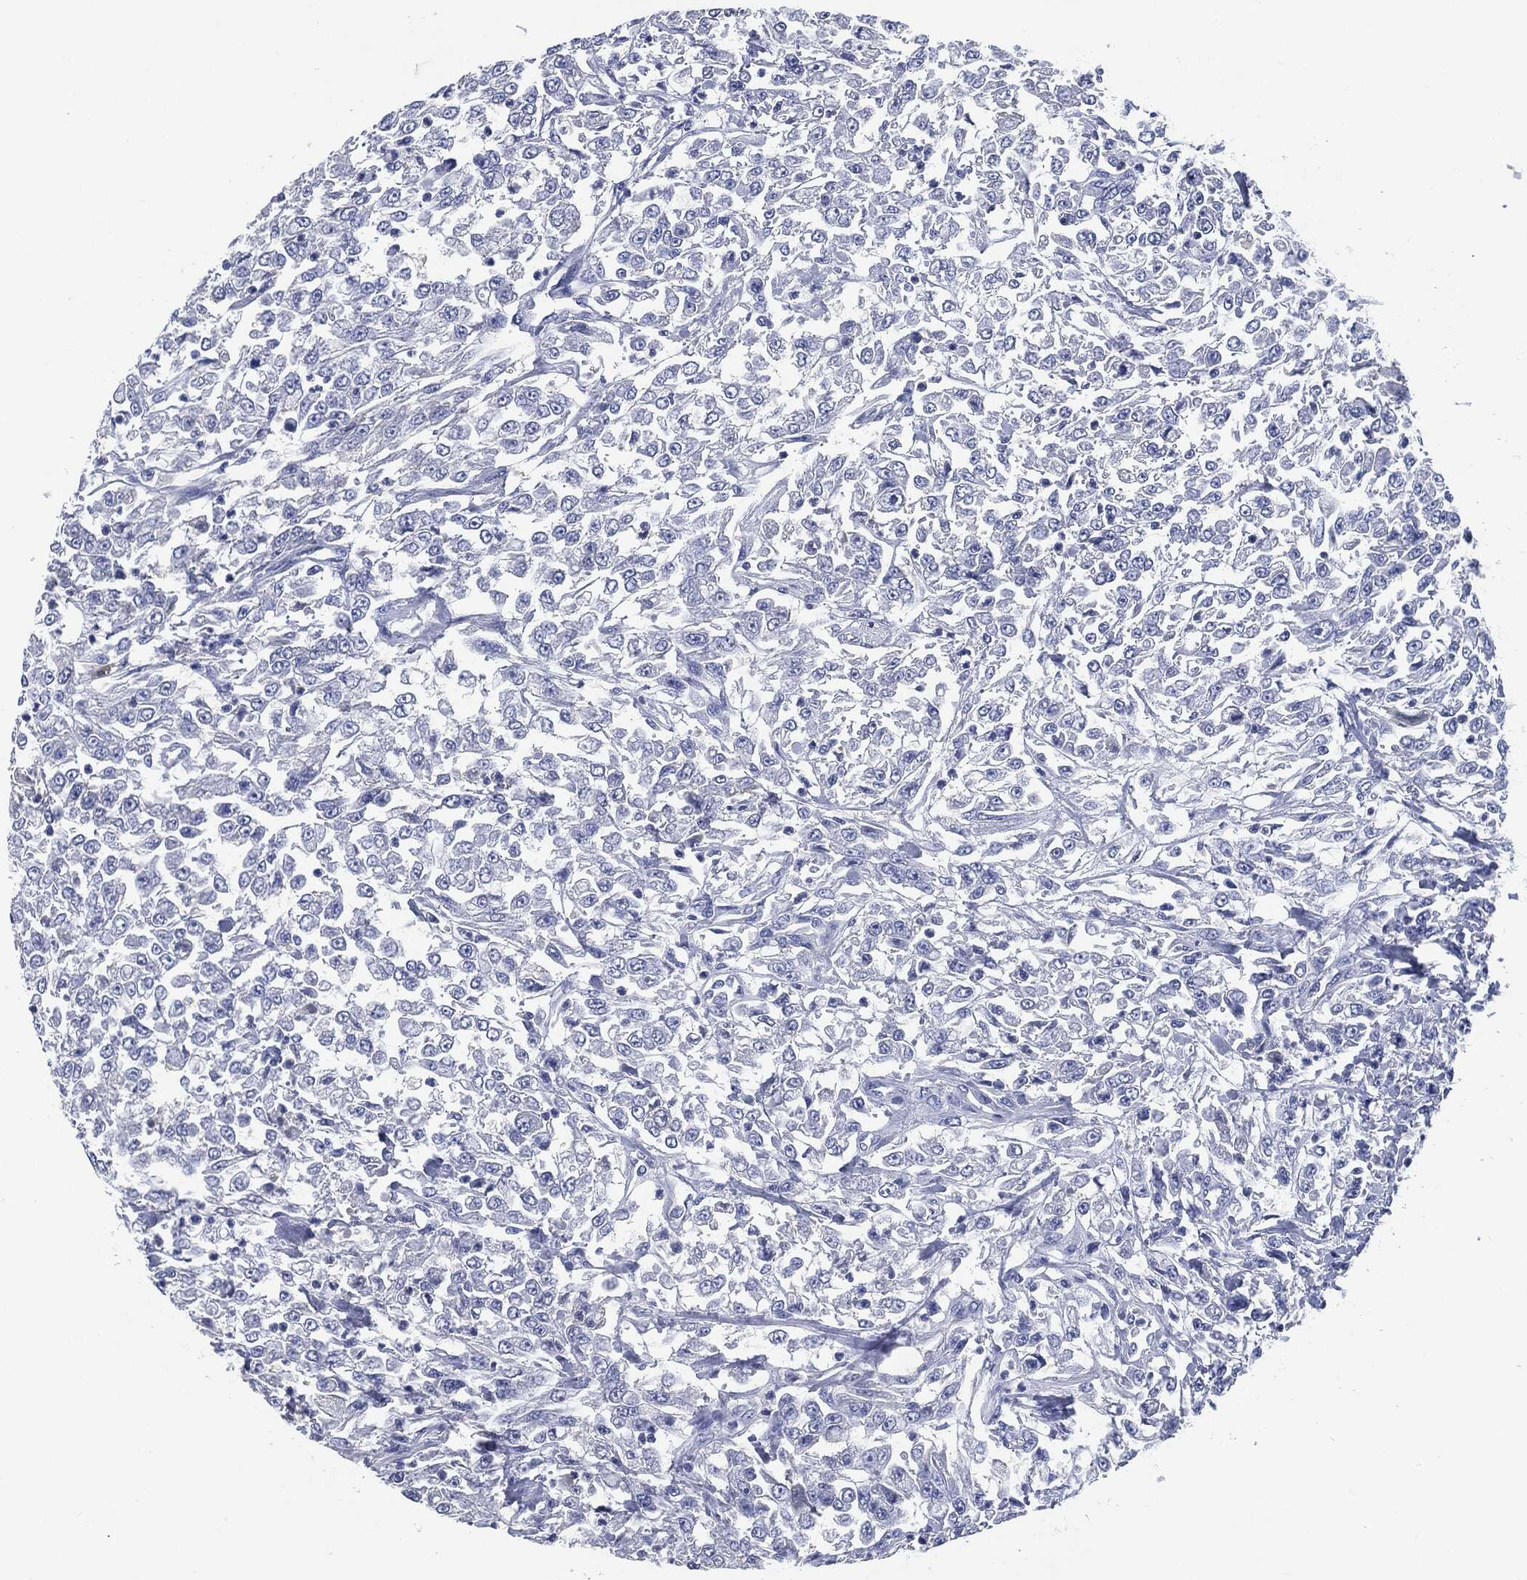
{"staining": {"intensity": "negative", "quantity": "none", "location": "none"}, "tissue": "urothelial cancer", "cell_type": "Tumor cells", "image_type": "cancer", "snomed": [{"axis": "morphology", "description": "Urothelial carcinoma, High grade"}, {"axis": "topography", "description": "Urinary bladder"}], "caption": "An image of human high-grade urothelial carcinoma is negative for staining in tumor cells.", "gene": "CD27", "patient": {"sex": "male", "age": 46}}